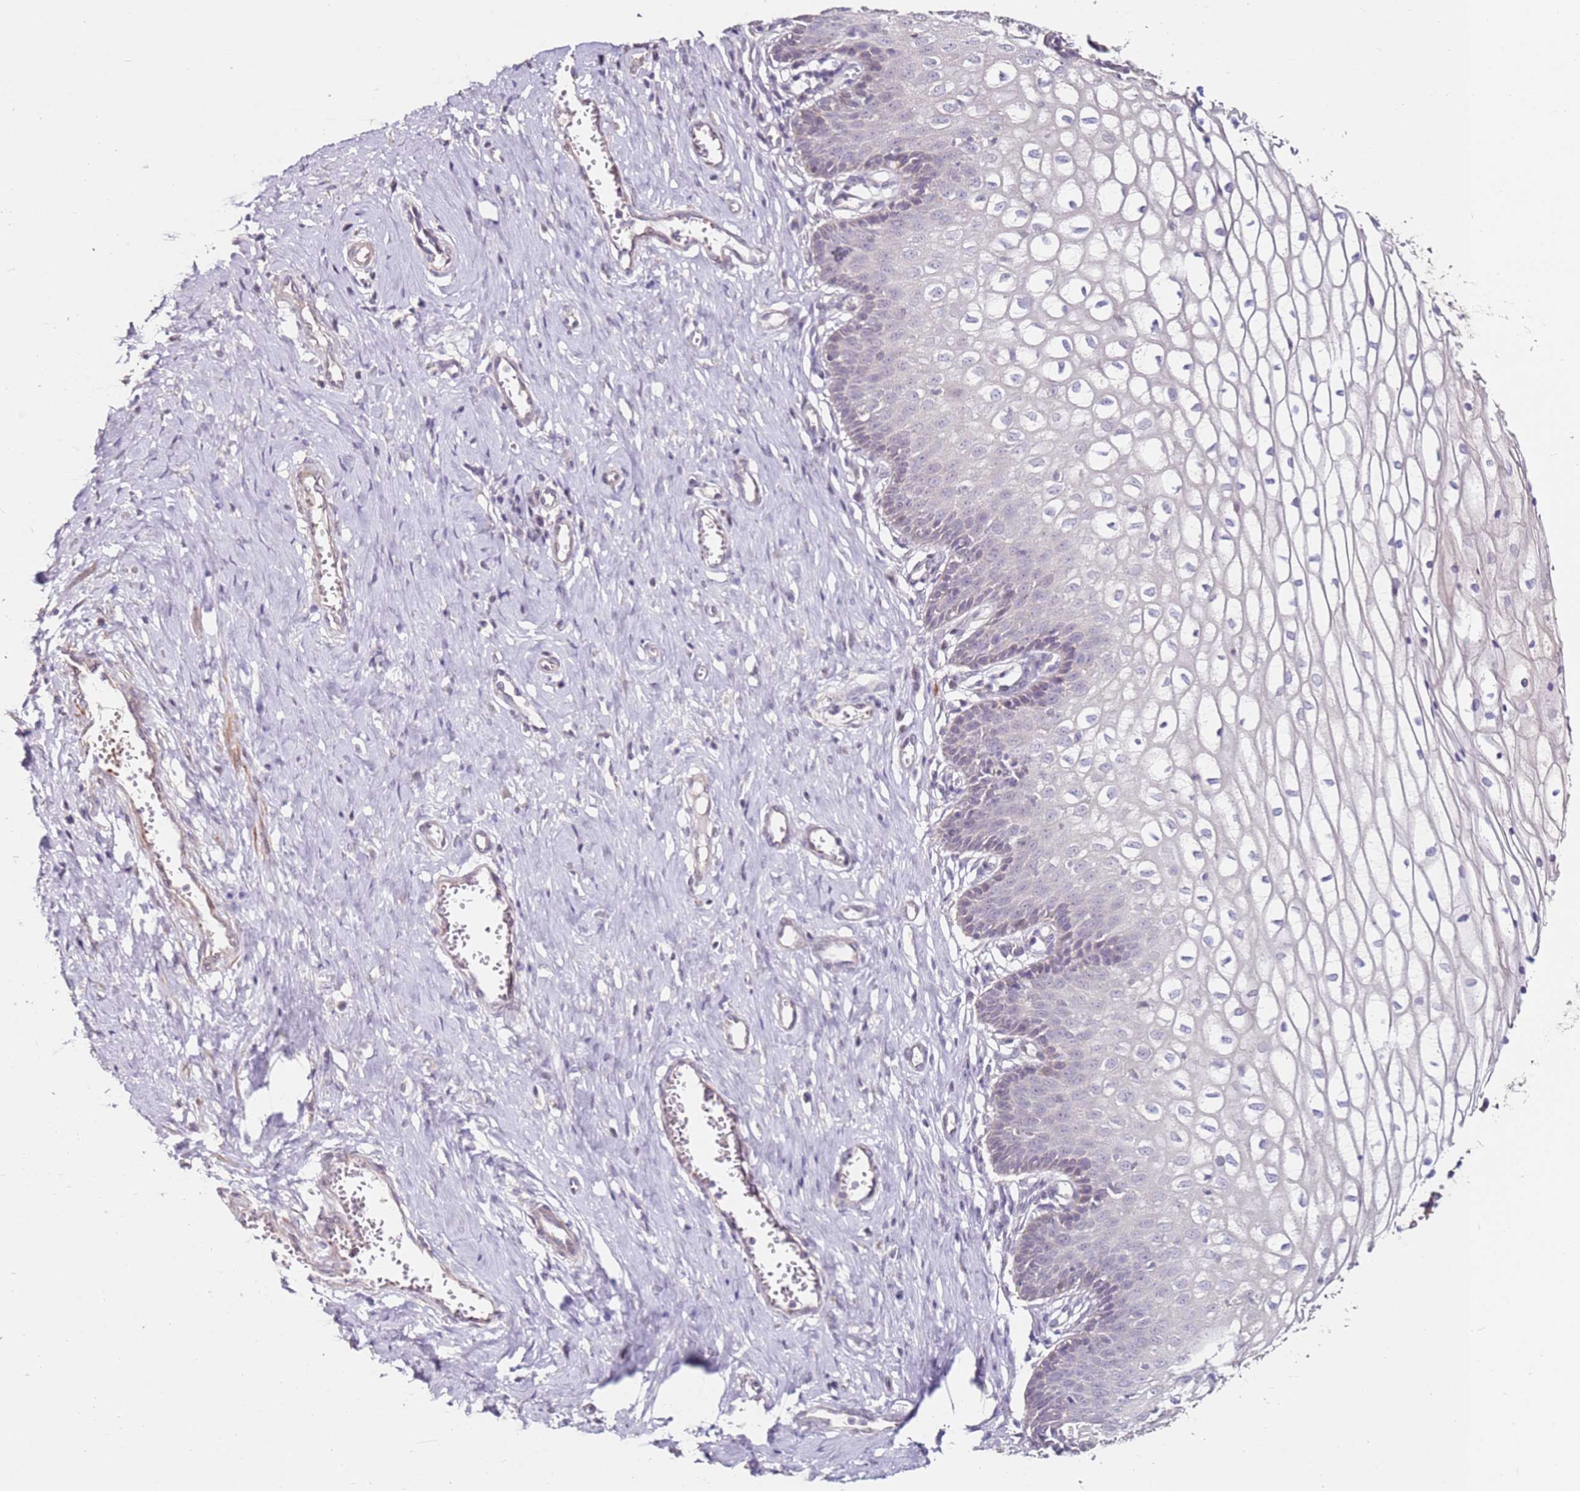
{"staining": {"intensity": "weak", "quantity": "<25%", "location": "cytoplasmic/membranous"}, "tissue": "cervix", "cell_type": "Glandular cells", "image_type": "normal", "snomed": [{"axis": "morphology", "description": "Normal tissue, NOS"}, {"axis": "morphology", "description": "Adenocarcinoma, NOS"}, {"axis": "topography", "description": "Cervix"}], "caption": "Immunohistochemical staining of normal human cervix shows no significant expression in glandular cells. (DAB immunohistochemistry with hematoxylin counter stain).", "gene": "RARS2", "patient": {"sex": "female", "age": 29}}